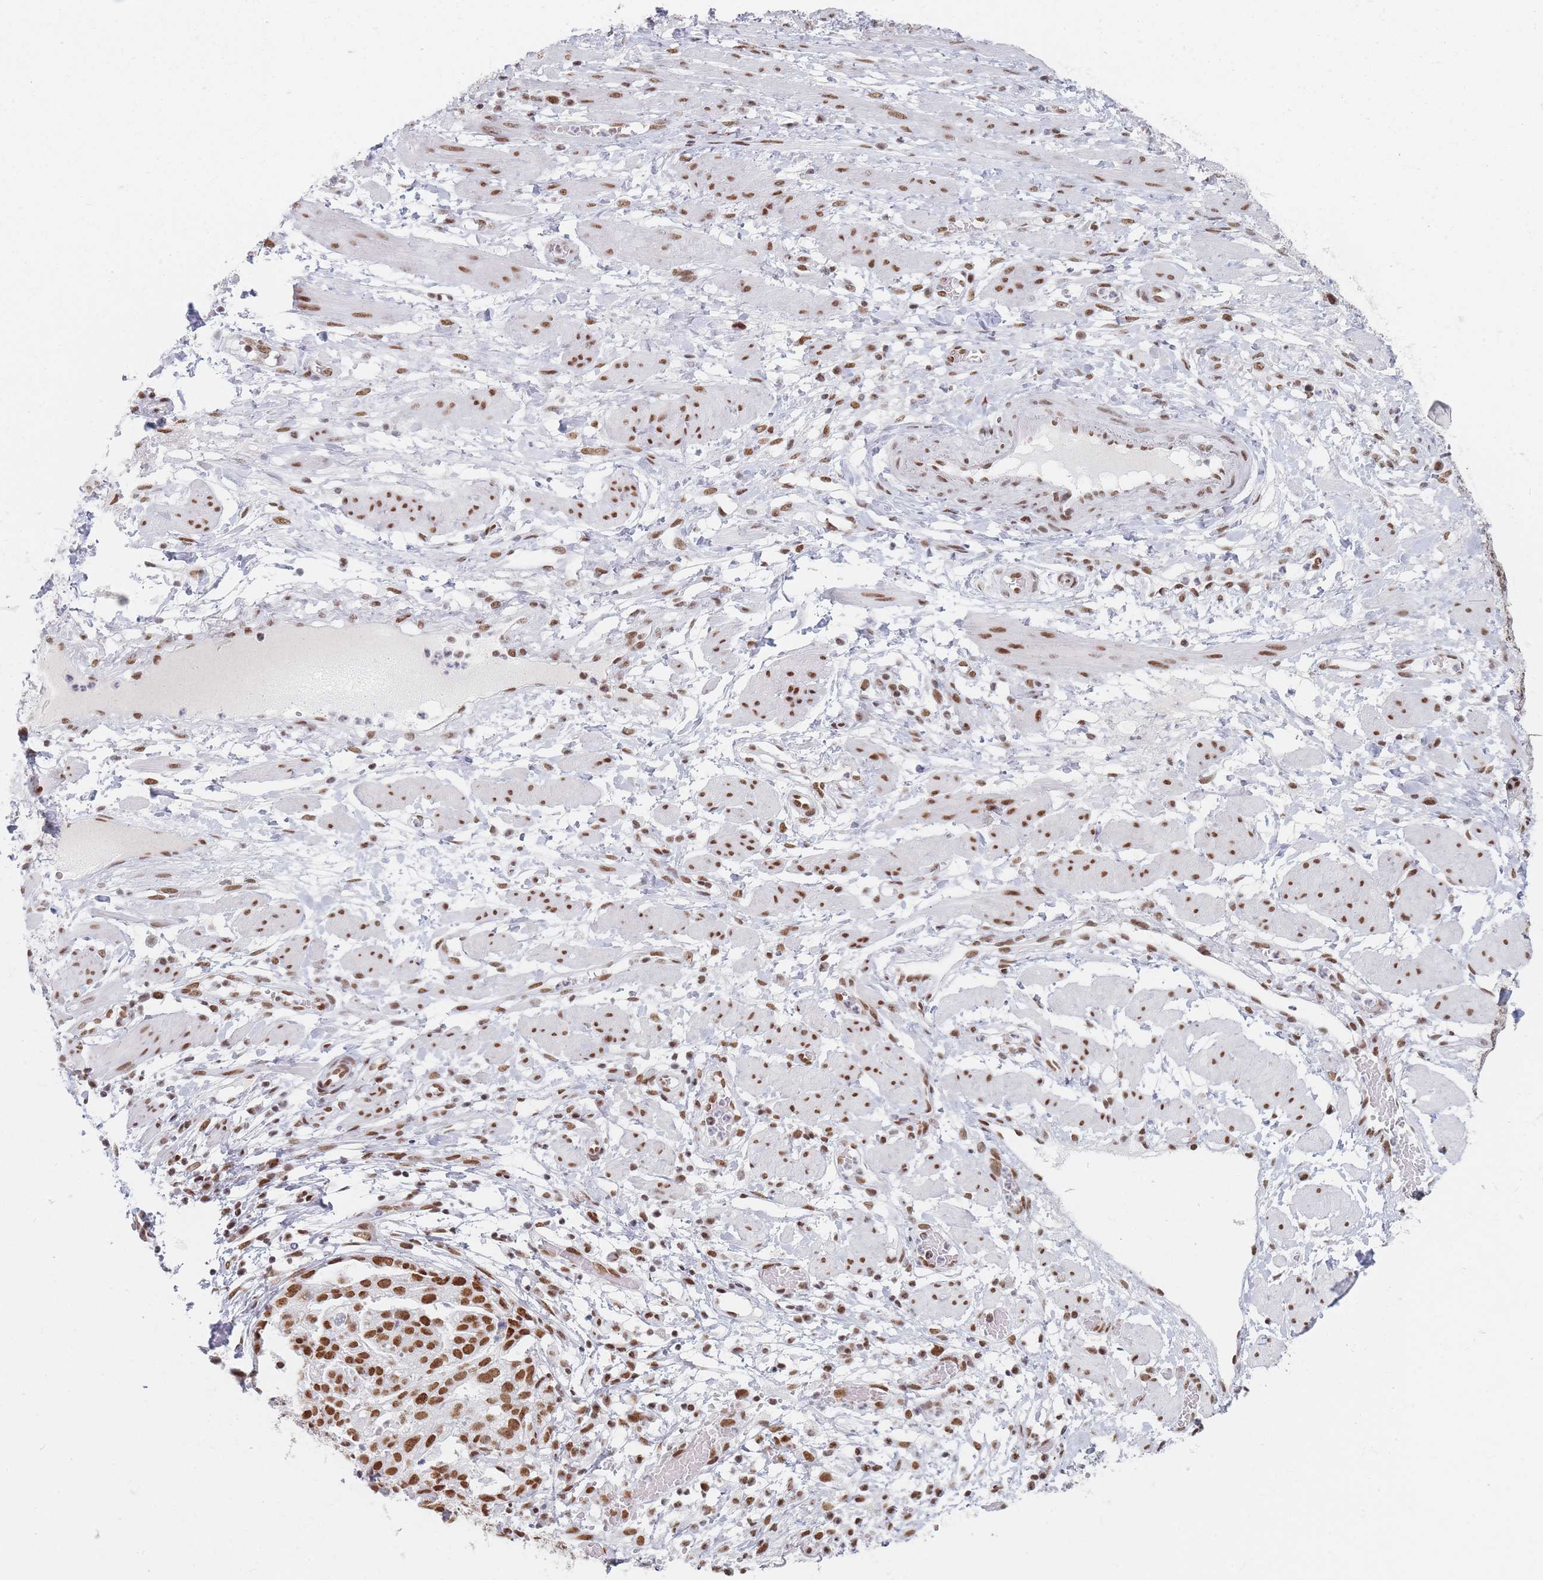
{"staining": {"intensity": "moderate", "quantity": ">75%", "location": "nuclear"}, "tissue": "ovarian cancer", "cell_type": "Tumor cells", "image_type": "cancer", "snomed": [{"axis": "morphology", "description": "Cystadenocarcinoma, serous, NOS"}, {"axis": "topography", "description": "Ovary"}], "caption": "About >75% of tumor cells in human serous cystadenocarcinoma (ovarian) exhibit moderate nuclear protein positivity as visualized by brown immunohistochemical staining.", "gene": "SAFB2", "patient": {"sex": "female", "age": 58}}